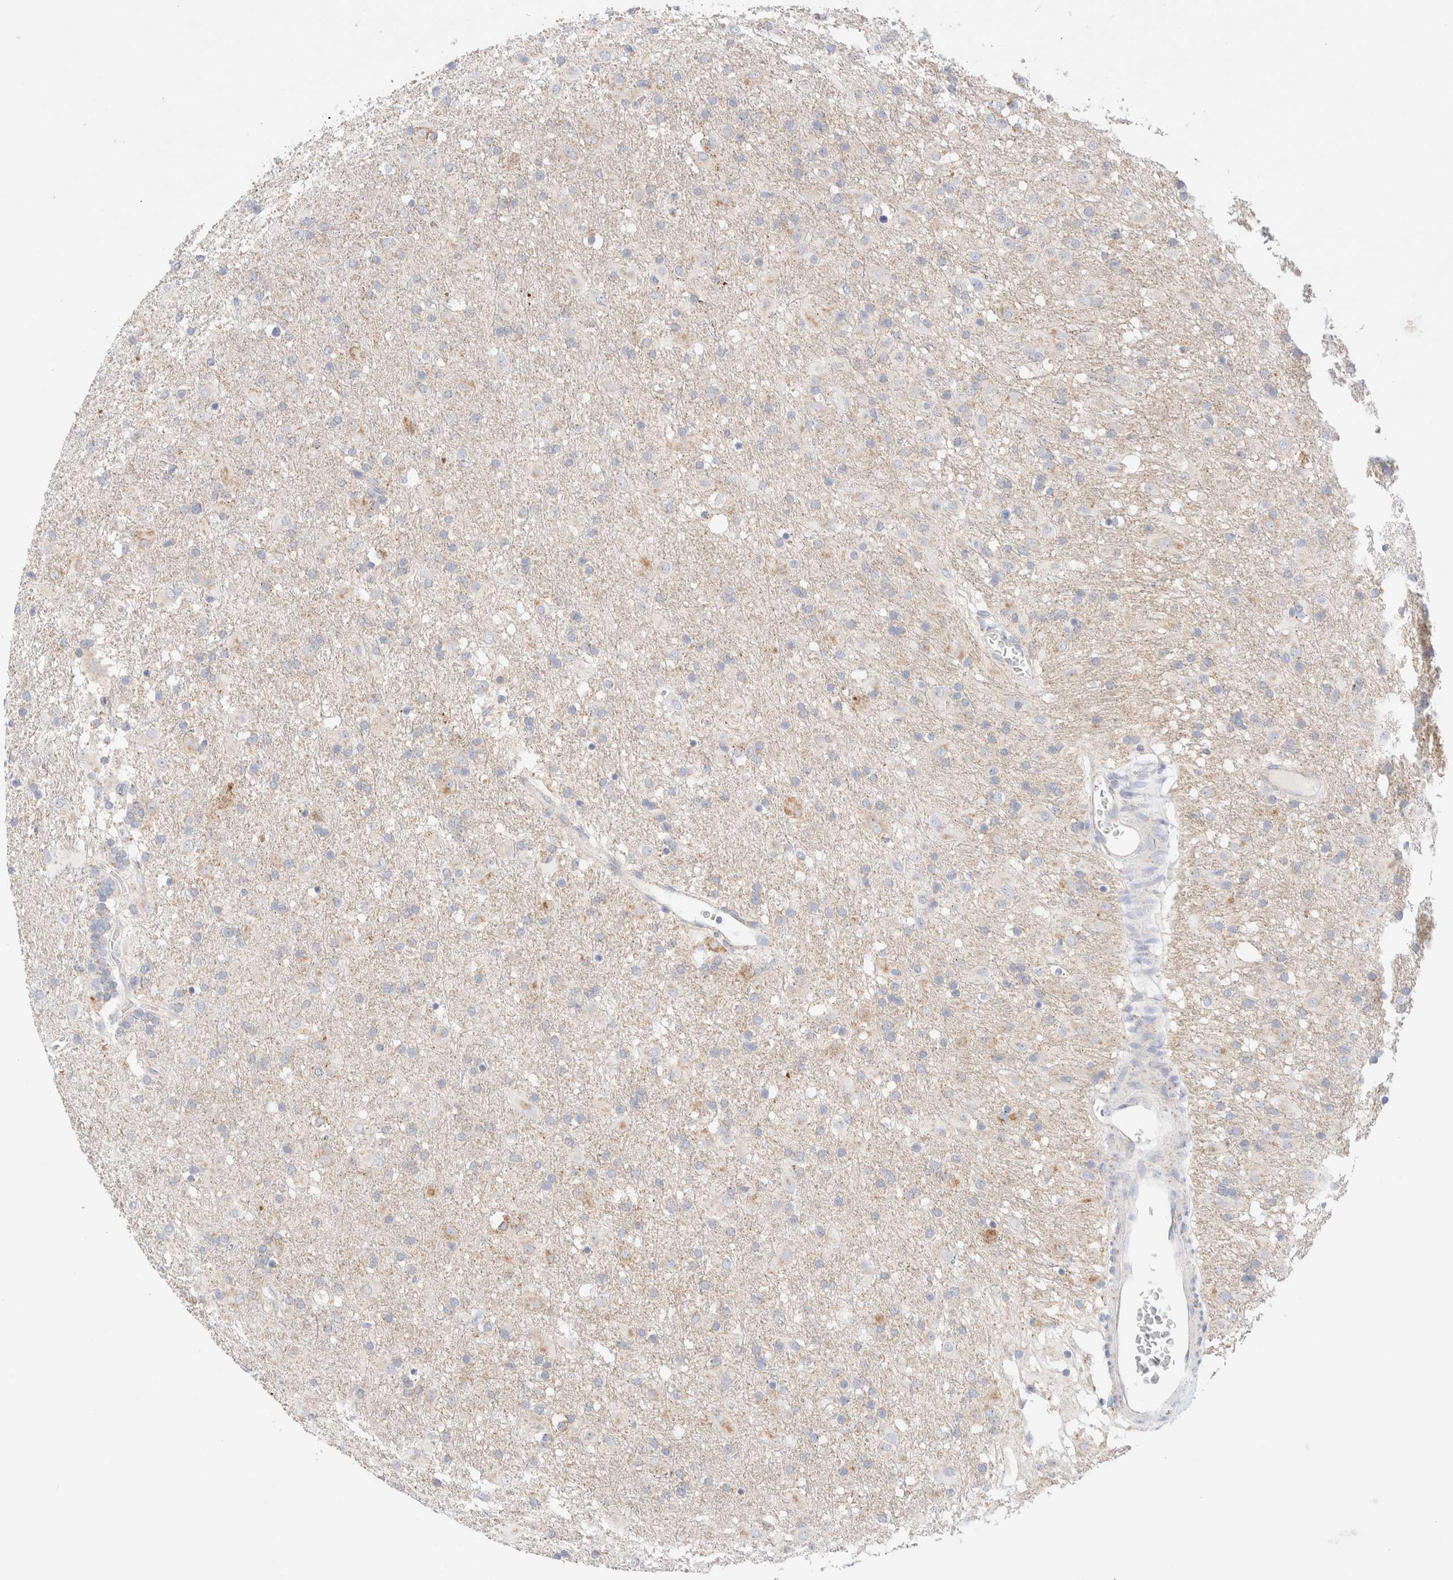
{"staining": {"intensity": "negative", "quantity": "none", "location": "none"}, "tissue": "glioma", "cell_type": "Tumor cells", "image_type": "cancer", "snomed": [{"axis": "morphology", "description": "Glioma, malignant, Low grade"}, {"axis": "topography", "description": "Brain"}], "caption": "This is a micrograph of IHC staining of malignant glioma (low-grade), which shows no staining in tumor cells.", "gene": "ATP6V1C1", "patient": {"sex": "male", "age": 65}}